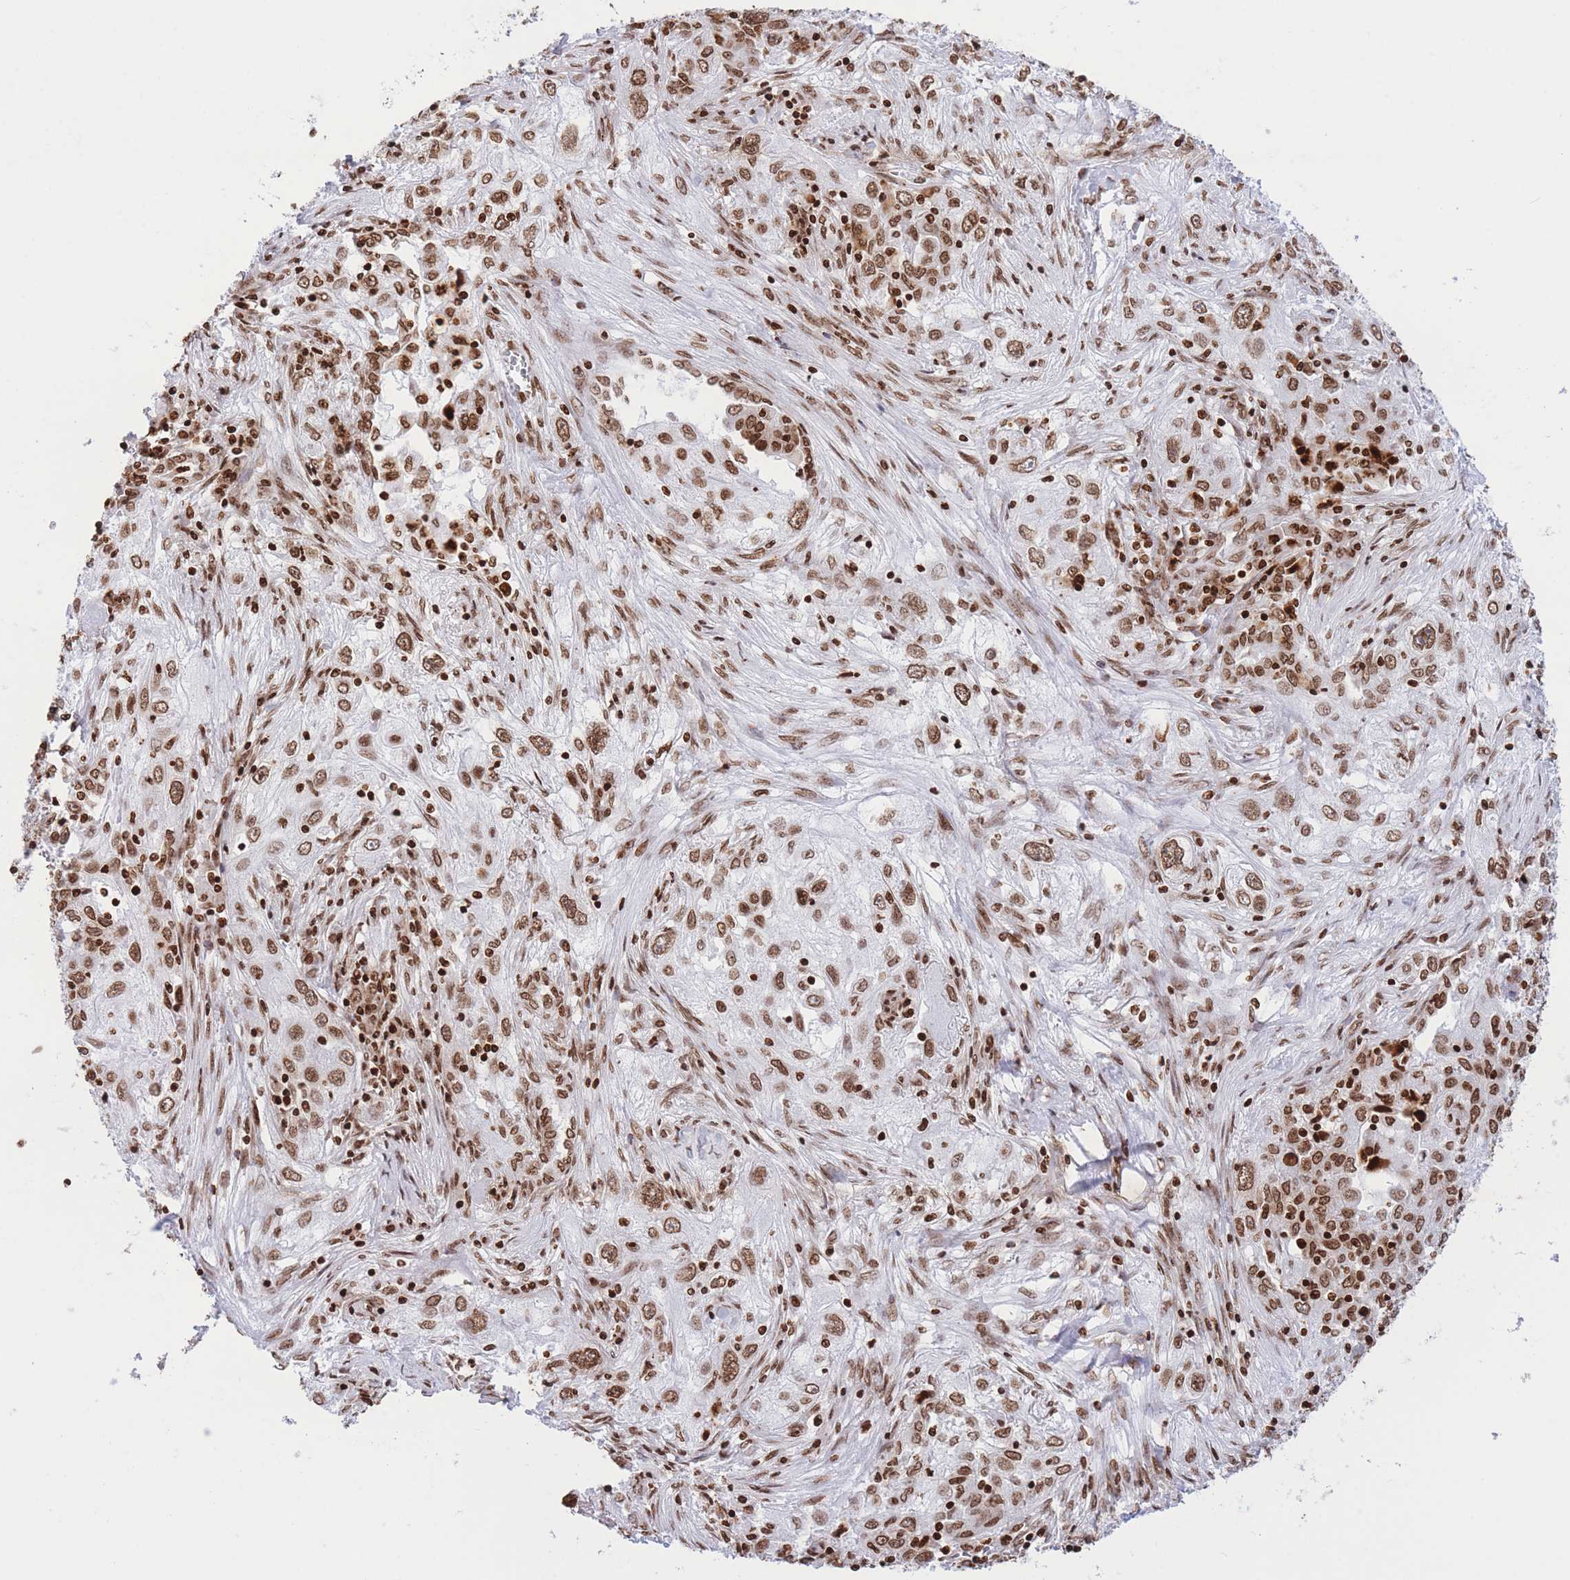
{"staining": {"intensity": "moderate", "quantity": ">75%", "location": "nuclear"}, "tissue": "lung cancer", "cell_type": "Tumor cells", "image_type": "cancer", "snomed": [{"axis": "morphology", "description": "Squamous cell carcinoma, NOS"}, {"axis": "topography", "description": "Lung"}], "caption": "A brown stain shows moderate nuclear staining of a protein in human lung squamous cell carcinoma tumor cells. The staining was performed using DAB to visualize the protein expression in brown, while the nuclei were stained in blue with hematoxylin (Magnification: 20x).", "gene": "H2BC11", "patient": {"sex": "female", "age": 69}}